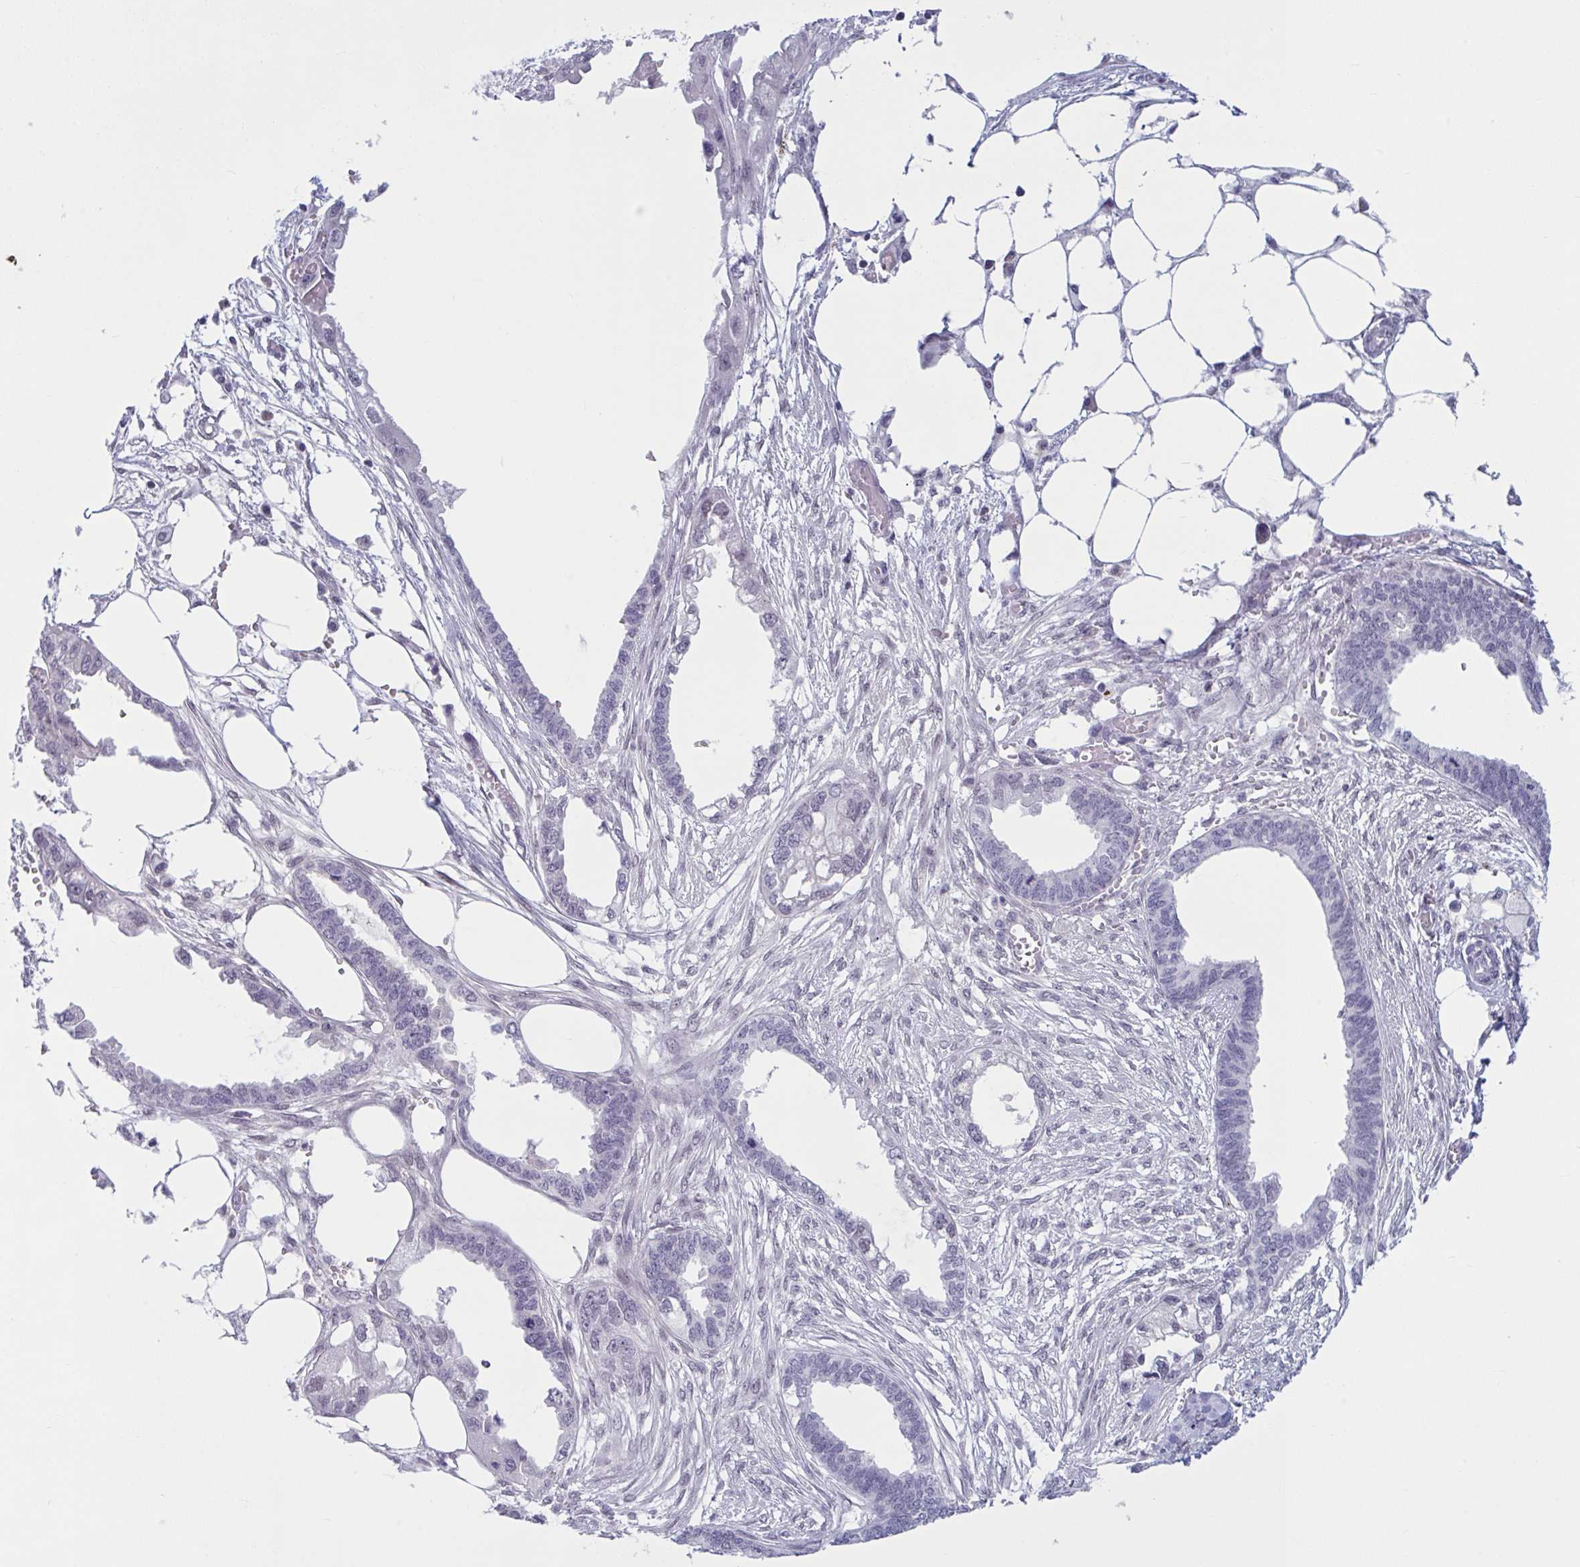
{"staining": {"intensity": "negative", "quantity": "none", "location": "none"}, "tissue": "endometrial cancer", "cell_type": "Tumor cells", "image_type": "cancer", "snomed": [{"axis": "morphology", "description": "Adenocarcinoma, NOS"}, {"axis": "morphology", "description": "Adenocarcinoma, metastatic, NOS"}, {"axis": "topography", "description": "Adipose tissue"}, {"axis": "topography", "description": "Endometrium"}], "caption": "Micrograph shows no significant protein positivity in tumor cells of metastatic adenocarcinoma (endometrial). (Immunohistochemistry, brightfield microscopy, high magnification).", "gene": "TTC7B", "patient": {"sex": "female", "age": 67}}